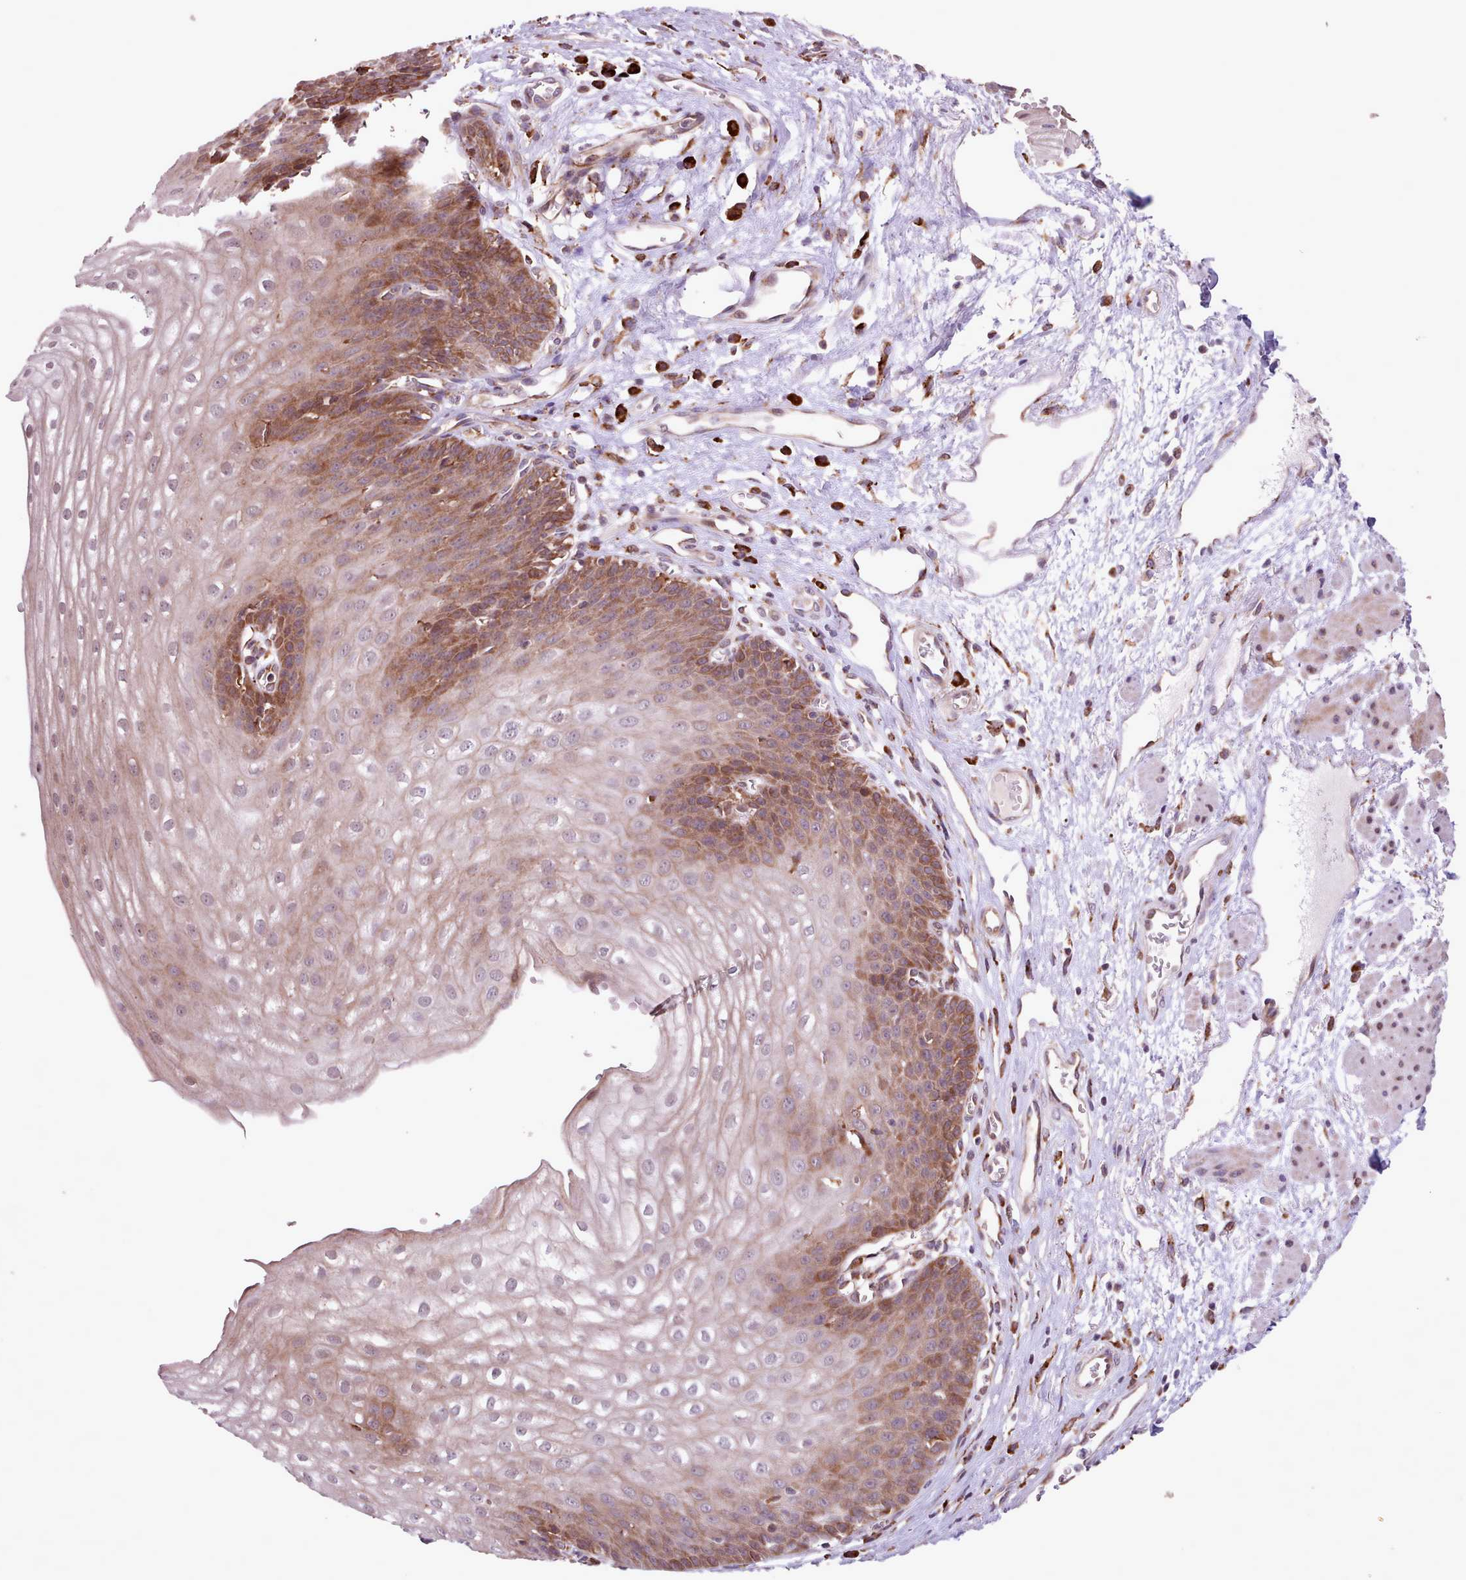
{"staining": {"intensity": "moderate", "quantity": "25%-75%", "location": "cytoplasmic/membranous"}, "tissue": "esophagus", "cell_type": "Squamous epithelial cells", "image_type": "normal", "snomed": [{"axis": "morphology", "description": "Normal tissue, NOS"}, {"axis": "topography", "description": "Esophagus"}], "caption": "Immunohistochemical staining of benign human esophagus demonstrates 25%-75% levels of moderate cytoplasmic/membranous protein staining in about 25%-75% of squamous epithelial cells.", "gene": "TTLL3", "patient": {"sex": "male", "age": 71}}